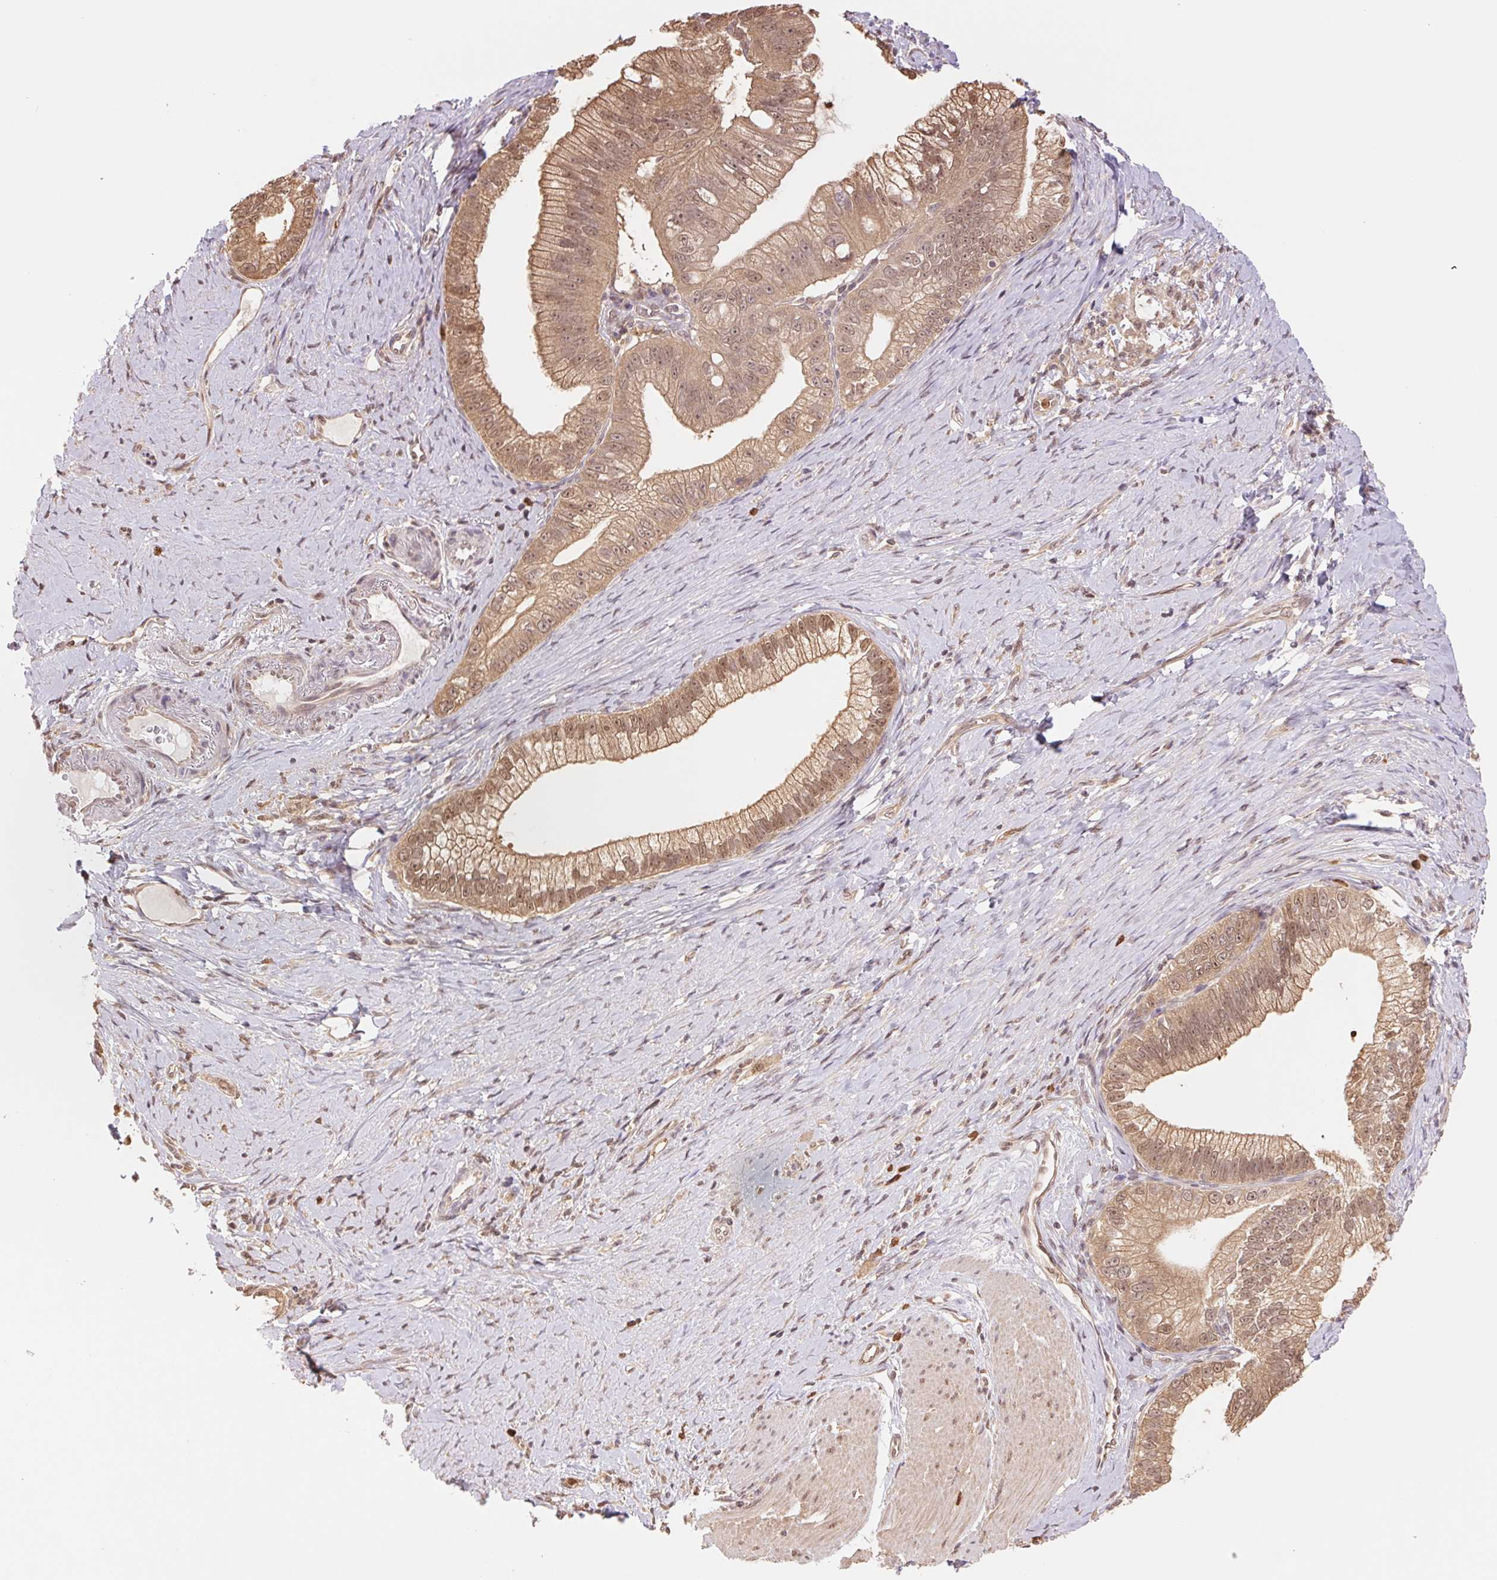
{"staining": {"intensity": "moderate", "quantity": ">75%", "location": "cytoplasmic/membranous,nuclear"}, "tissue": "pancreatic cancer", "cell_type": "Tumor cells", "image_type": "cancer", "snomed": [{"axis": "morphology", "description": "Adenocarcinoma, NOS"}, {"axis": "topography", "description": "Pancreas"}], "caption": "Pancreatic cancer stained with a brown dye demonstrates moderate cytoplasmic/membranous and nuclear positive expression in approximately >75% of tumor cells.", "gene": "CDC123", "patient": {"sex": "male", "age": 70}}